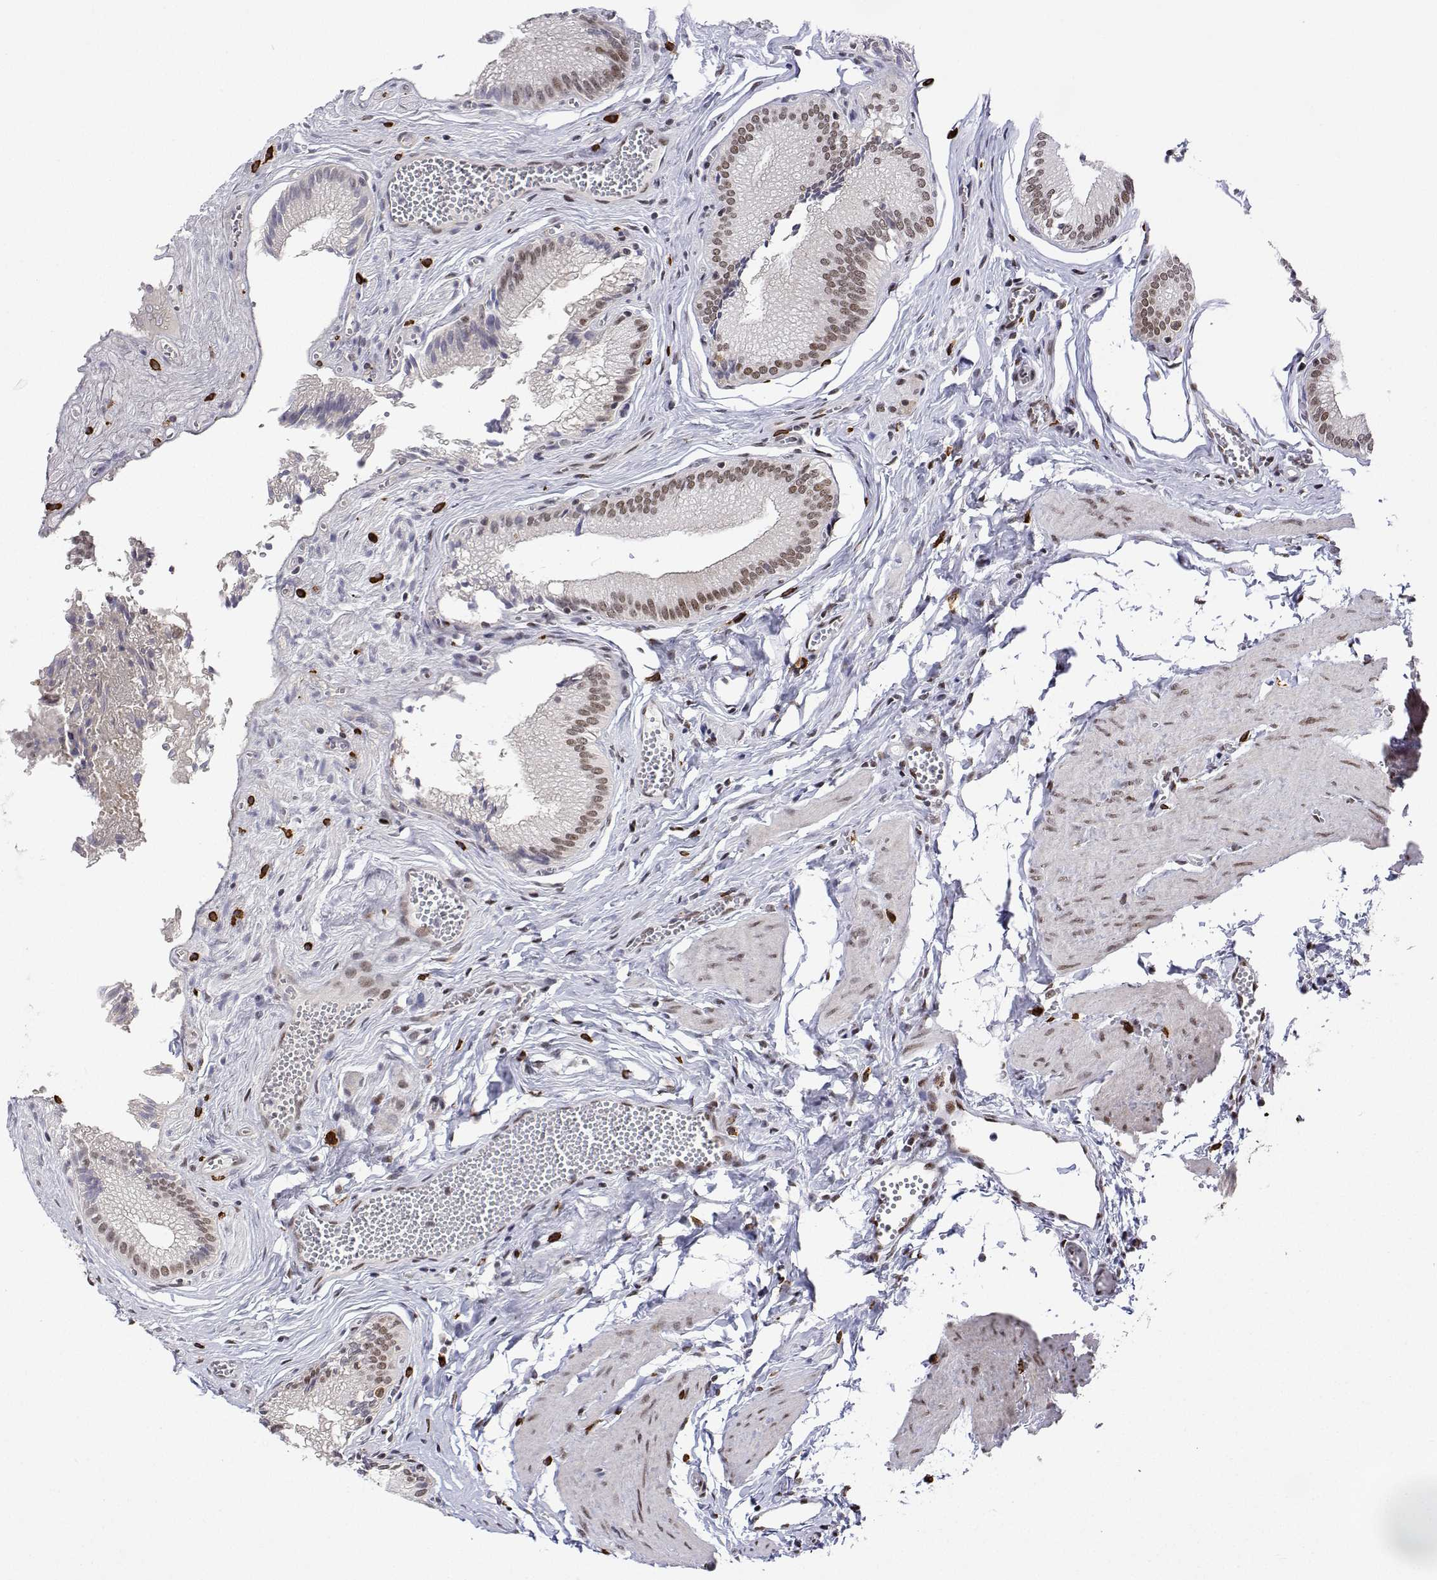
{"staining": {"intensity": "moderate", "quantity": ">75%", "location": "nuclear"}, "tissue": "gallbladder", "cell_type": "Glandular cells", "image_type": "normal", "snomed": [{"axis": "morphology", "description": "Normal tissue, NOS"}, {"axis": "topography", "description": "Gallbladder"}, {"axis": "topography", "description": "Peripheral nerve tissue"}], "caption": "Moderate nuclear staining is present in approximately >75% of glandular cells in unremarkable gallbladder.", "gene": "XPC", "patient": {"sex": "male", "age": 17}}